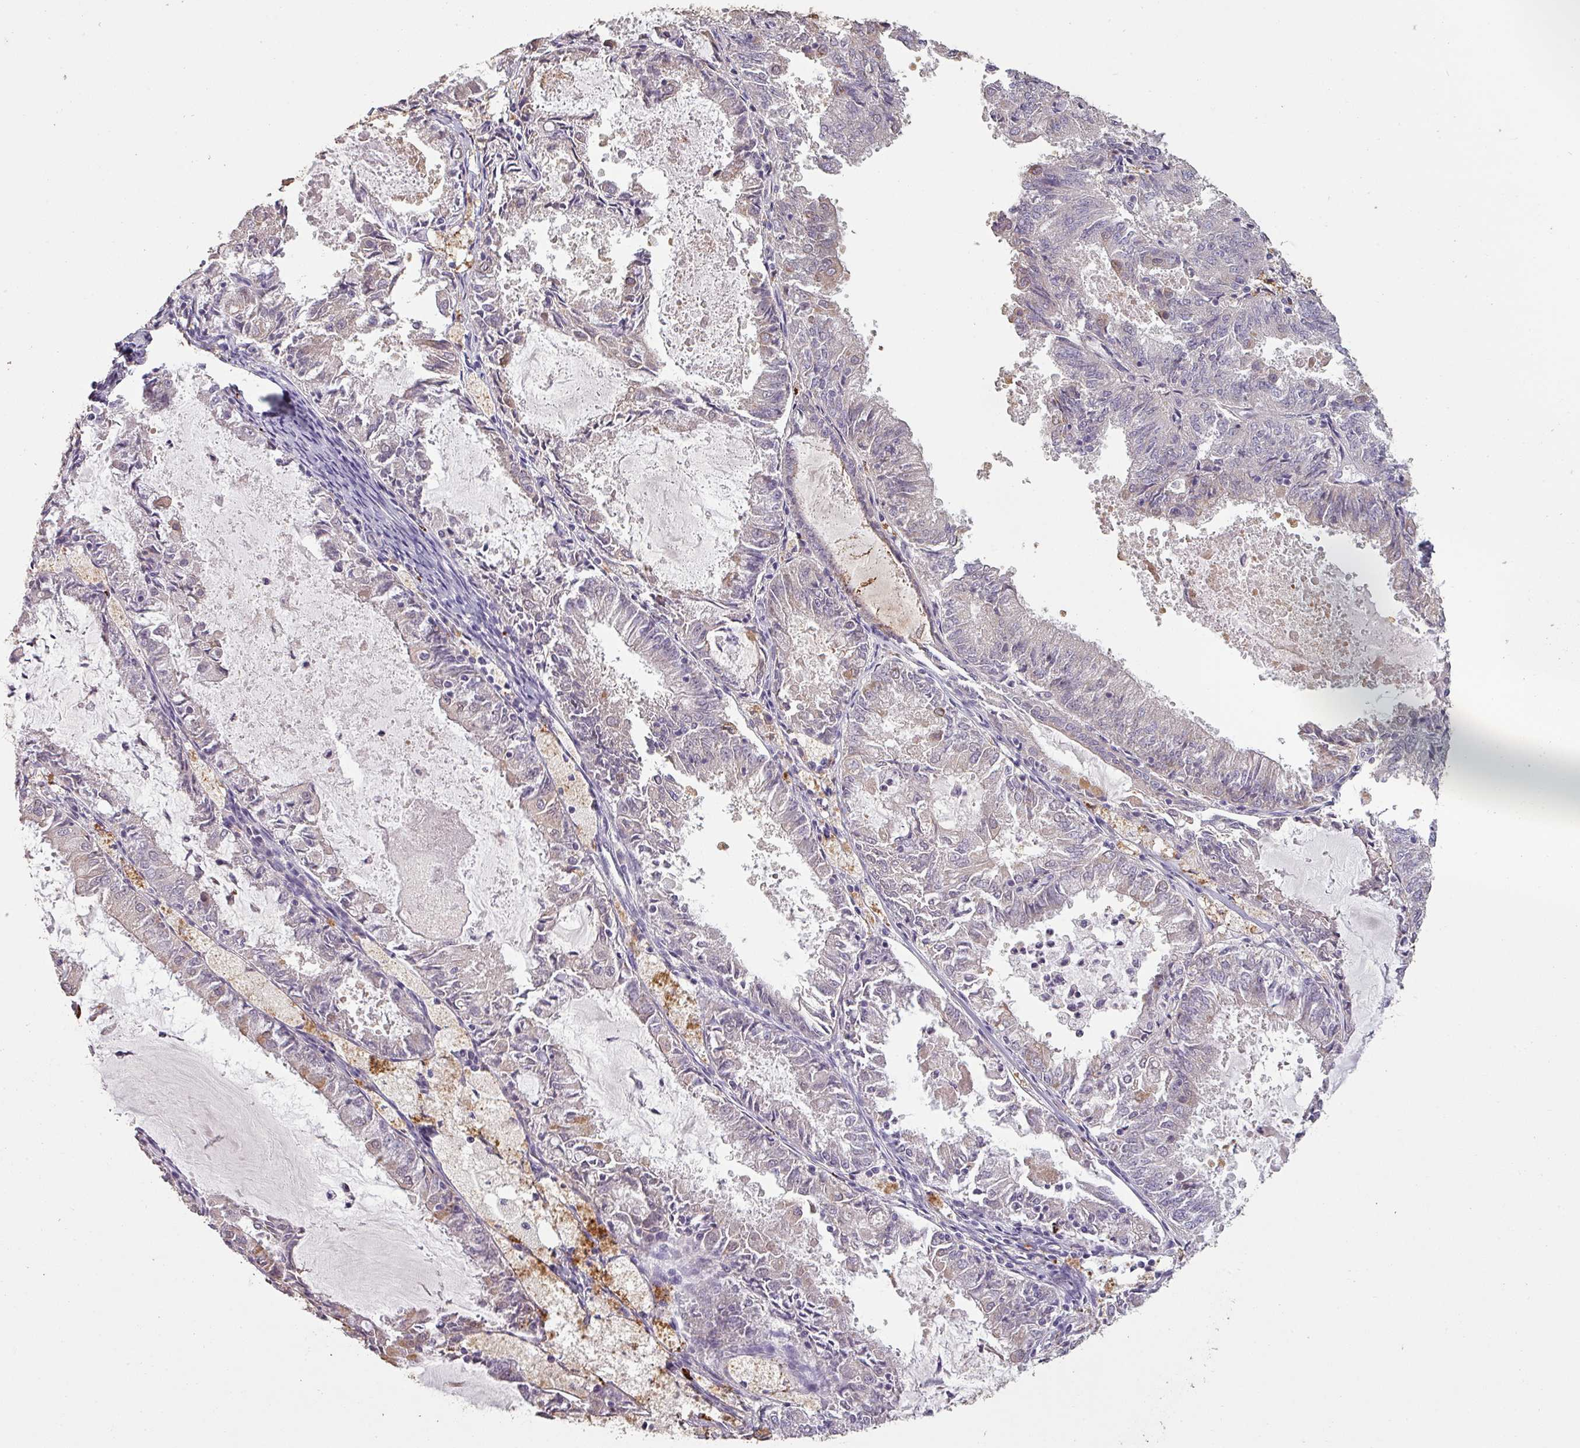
{"staining": {"intensity": "negative", "quantity": "none", "location": "none"}, "tissue": "endometrial cancer", "cell_type": "Tumor cells", "image_type": "cancer", "snomed": [{"axis": "morphology", "description": "Adenocarcinoma, NOS"}, {"axis": "topography", "description": "Endometrium"}], "caption": "Tumor cells are negative for brown protein staining in adenocarcinoma (endometrial).", "gene": "LYPLA1", "patient": {"sex": "female", "age": 57}}